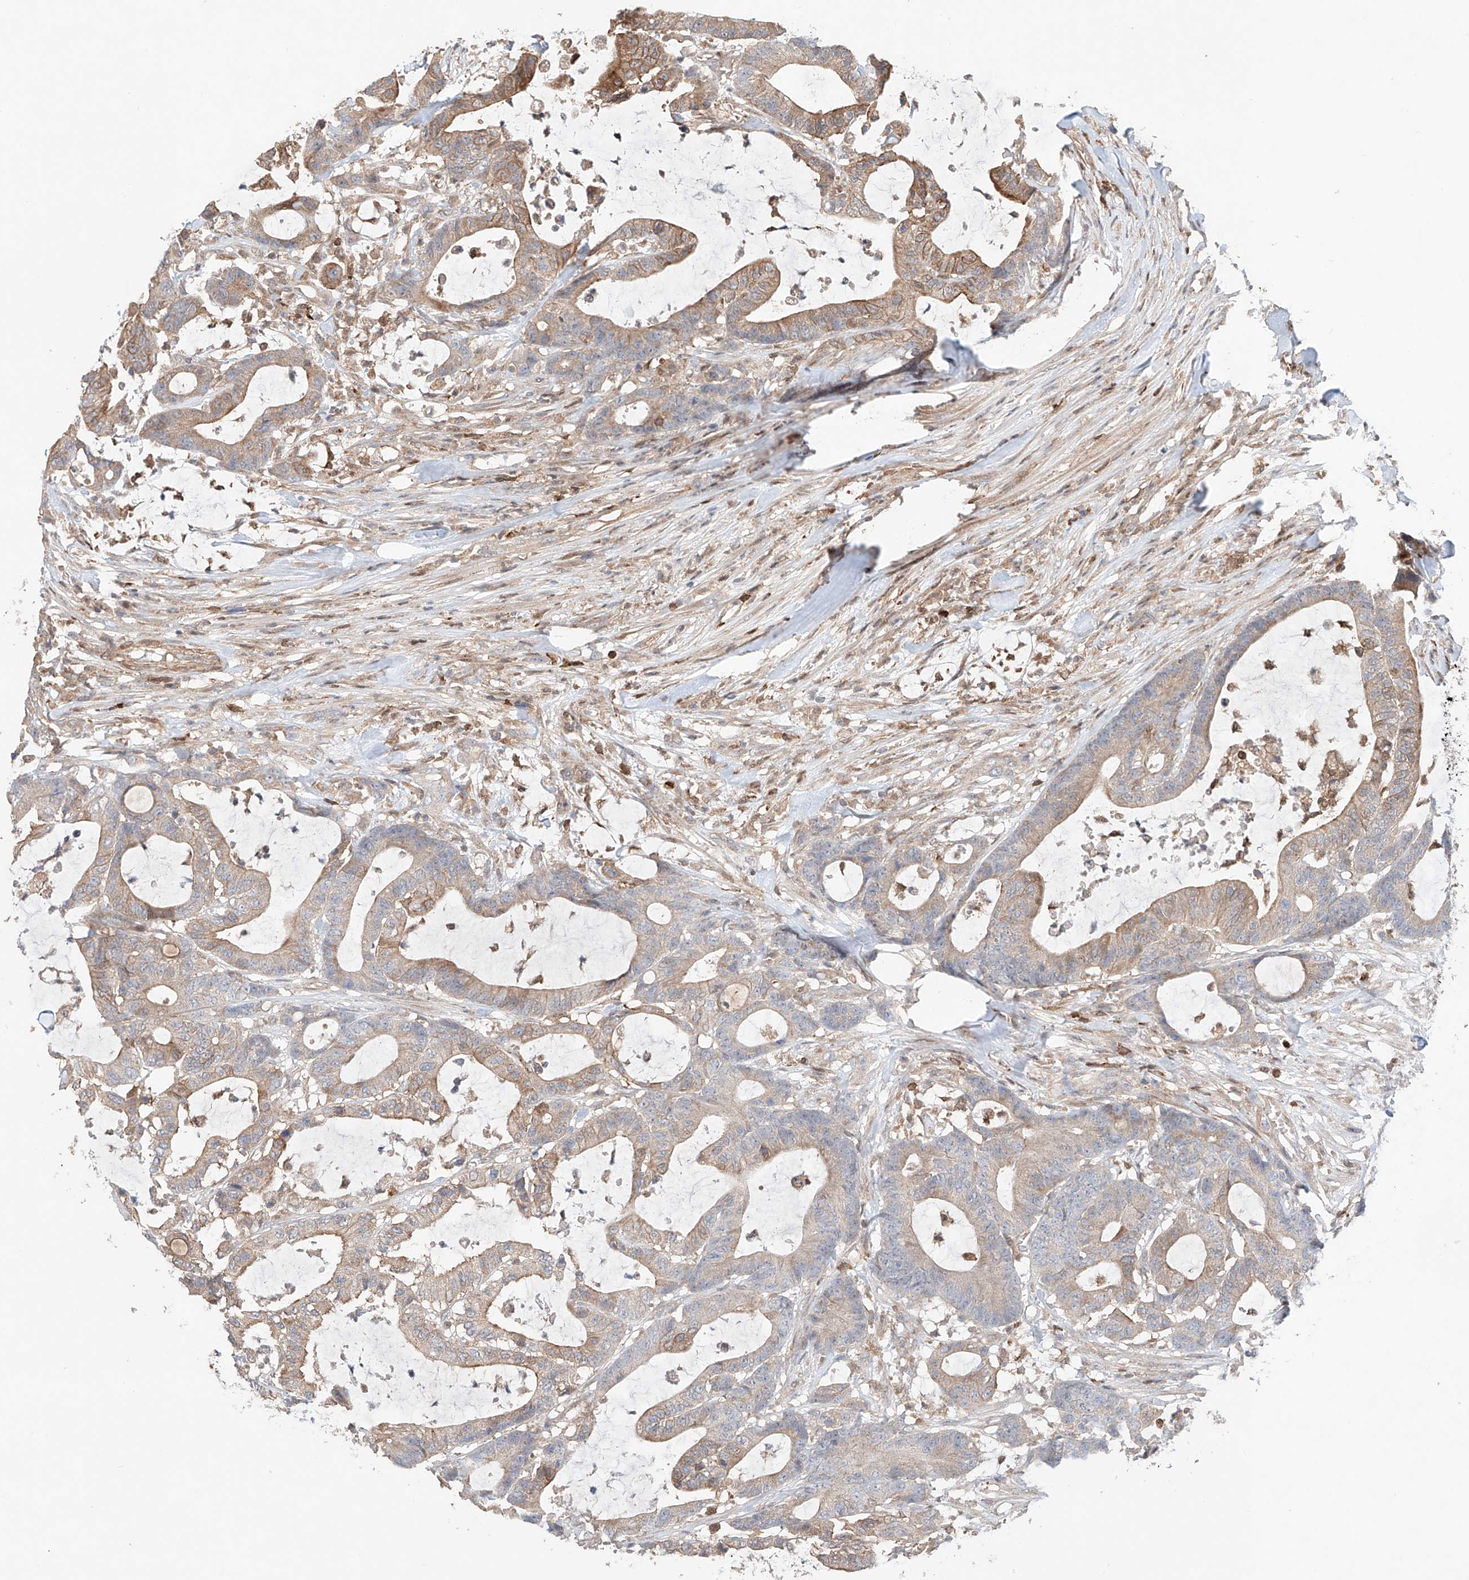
{"staining": {"intensity": "moderate", "quantity": "25%-75%", "location": "cytoplasmic/membranous"}, "tissue": "colorectal cancer", "cell_type": "Tumor cells", "image_type": "cancer", "snomed": [{"axis": "morphology", "description": "Adenocarcinoma, NOS"}, {"axis": "topography", "description": "Colon"}], "caption": "About 25%-75% of tumor cells in human colorectal adenocarcinoma show moderate cytoplasmic/membranous protein staining as visualized by brown immunohistochemical staining.", "gene": "IGSF22", "patient": {"sex": "female", "age": 84}}